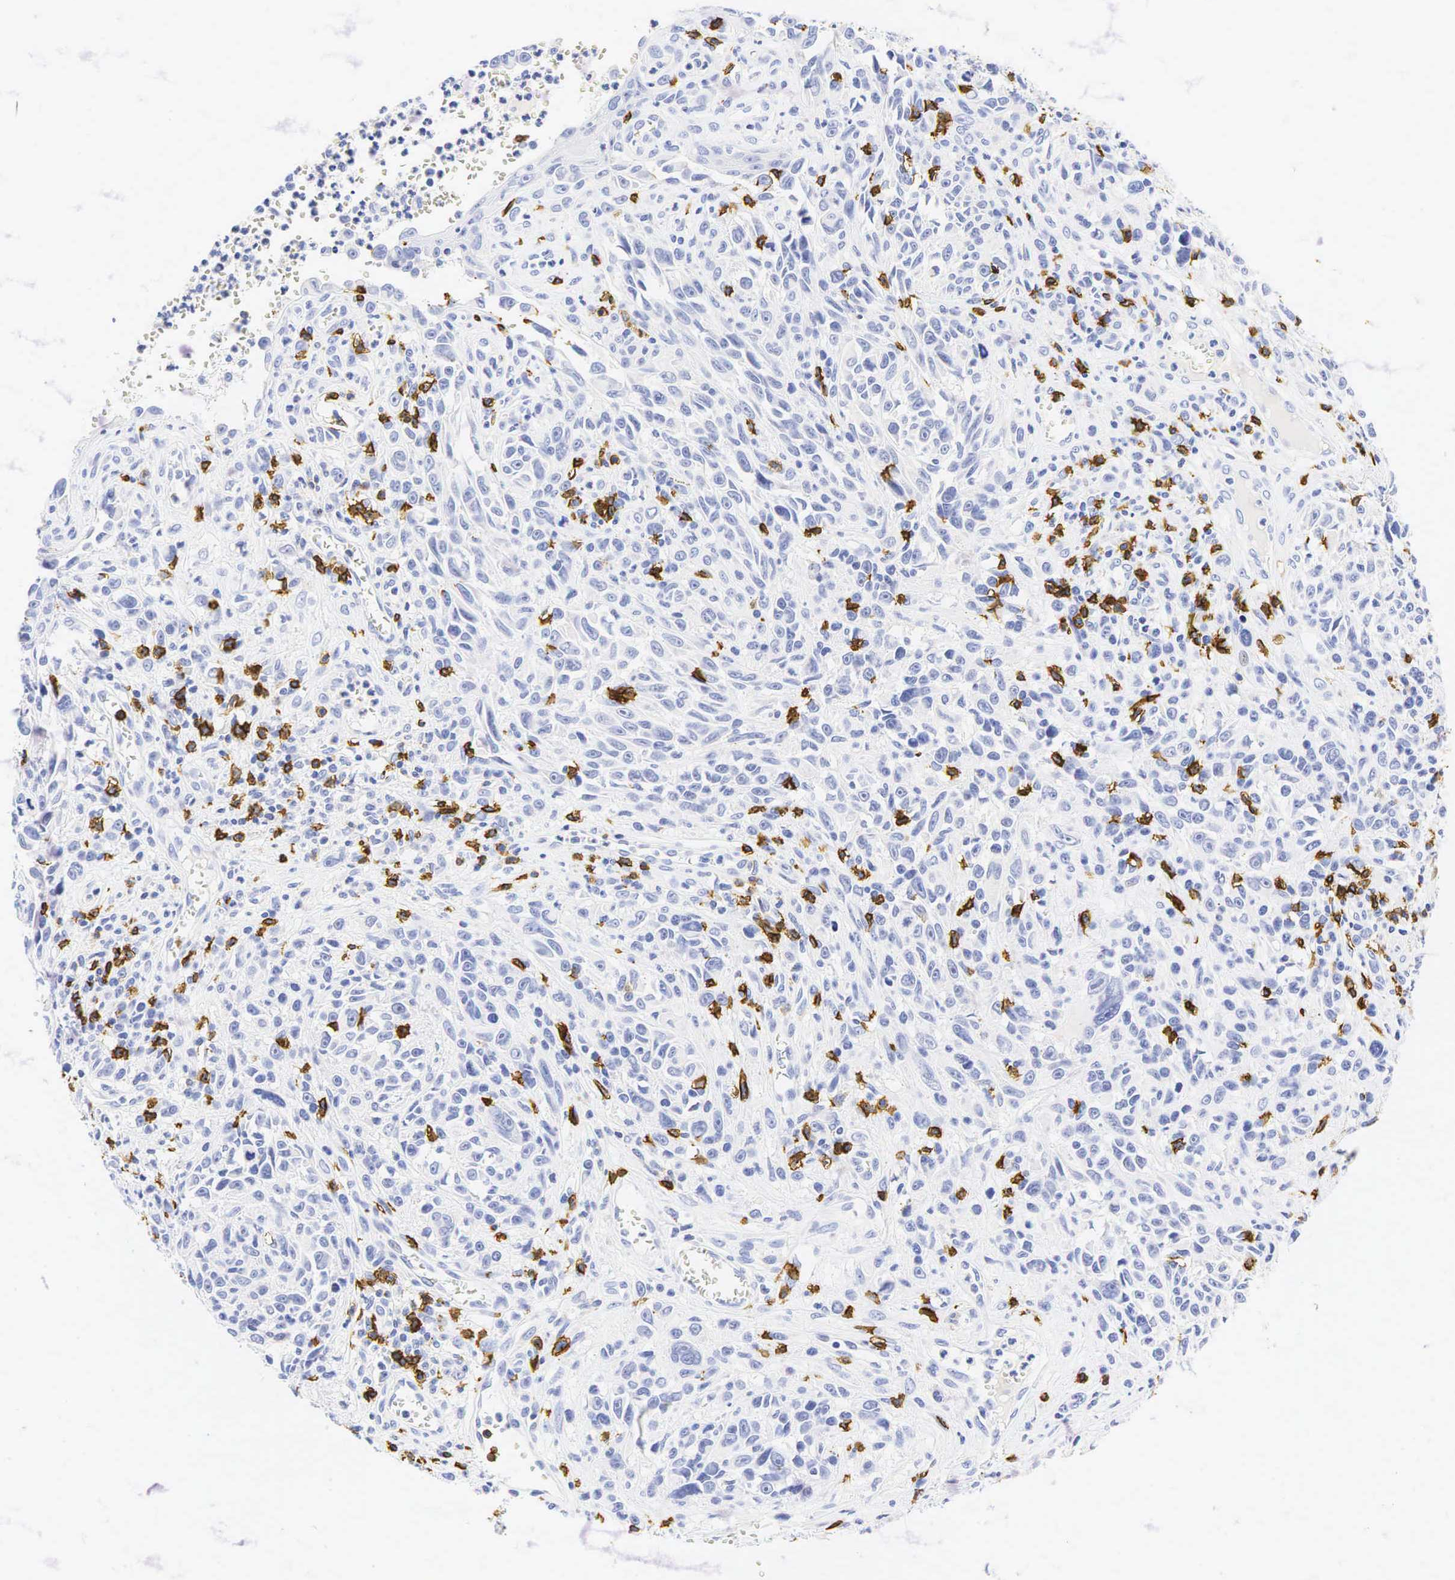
{"staining": {"intensity": "negative", "quantity": "none", "location": "none"}, "tissue": "melanoma", "cell_type": "Tumor cells", "image_type": "cancer", "snomed": [{"axis": "morphology", "description": "Malignant melanoma, NOS"}, {"axis": "topography", "description": "Skin"}], "caption": "Immunohistochemistry histopathology image of malignant melanoma stained for a protein (brown), which displays no expression in tumor cells.", "gene": "CD8A", "patient": {"sex": "female", "age": 82}}